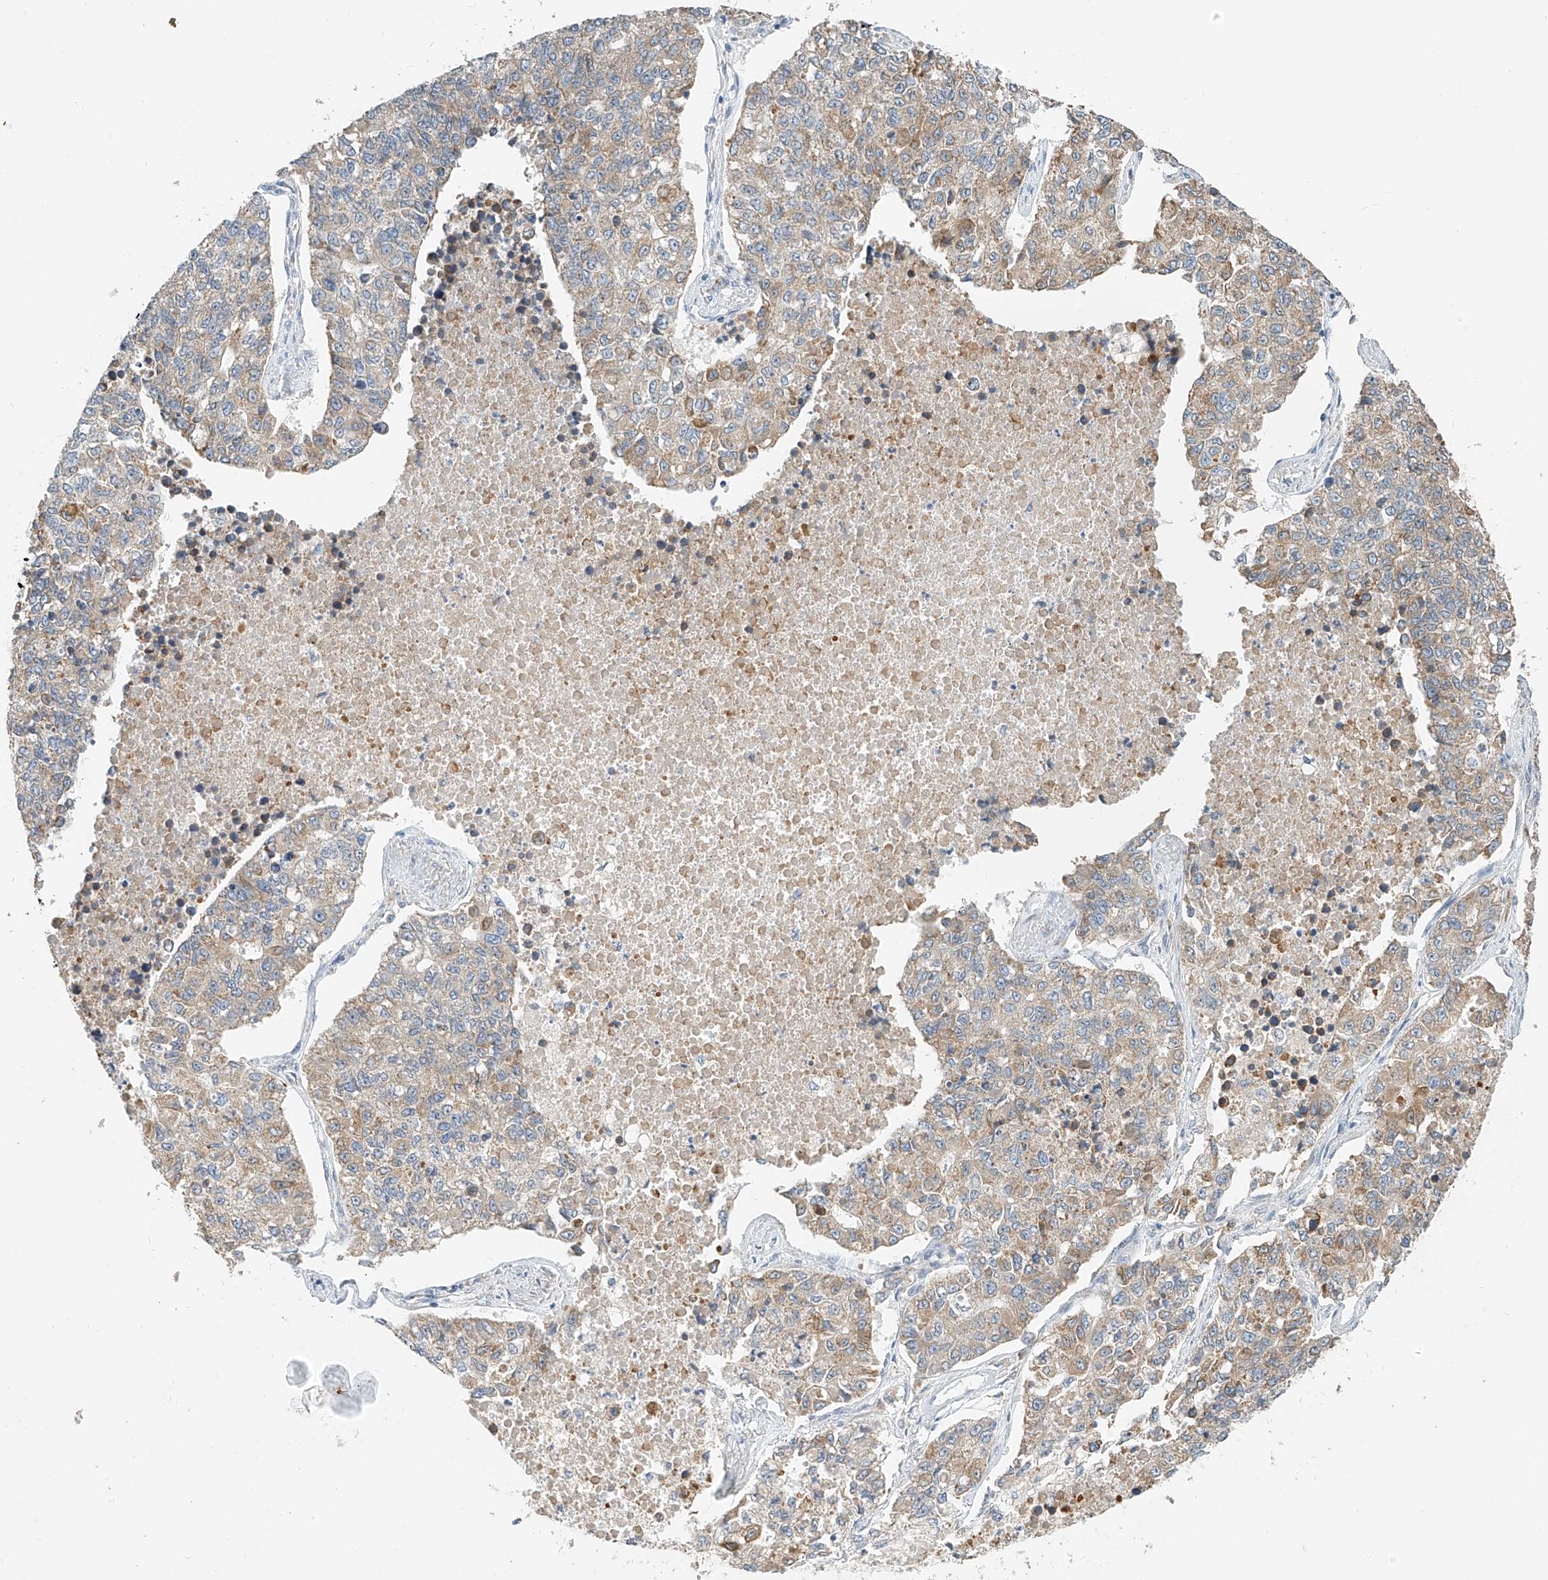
{"staining": {"intensity": "moderate", "quantity": "25%-75%", "location": "cytoplasmic/membranous"}, "tissue": "lung cancer", "cell_type": "Tumor cells", "image_type": "cancer", "snomed": [{"axis": "morphology", "description": "Adenocarcinoma, NOS"}, {"axis": "topography", "description": "Lung"}], "caption": "This histopathology image reveals IHC staining of lung adenocarcinoma, with medium moderate cytoplasmic/membranous staining in approximately 25%-75% of tumor cells.", "gene": "PPA2", "patient": {"sex": "male", "age": 49}}